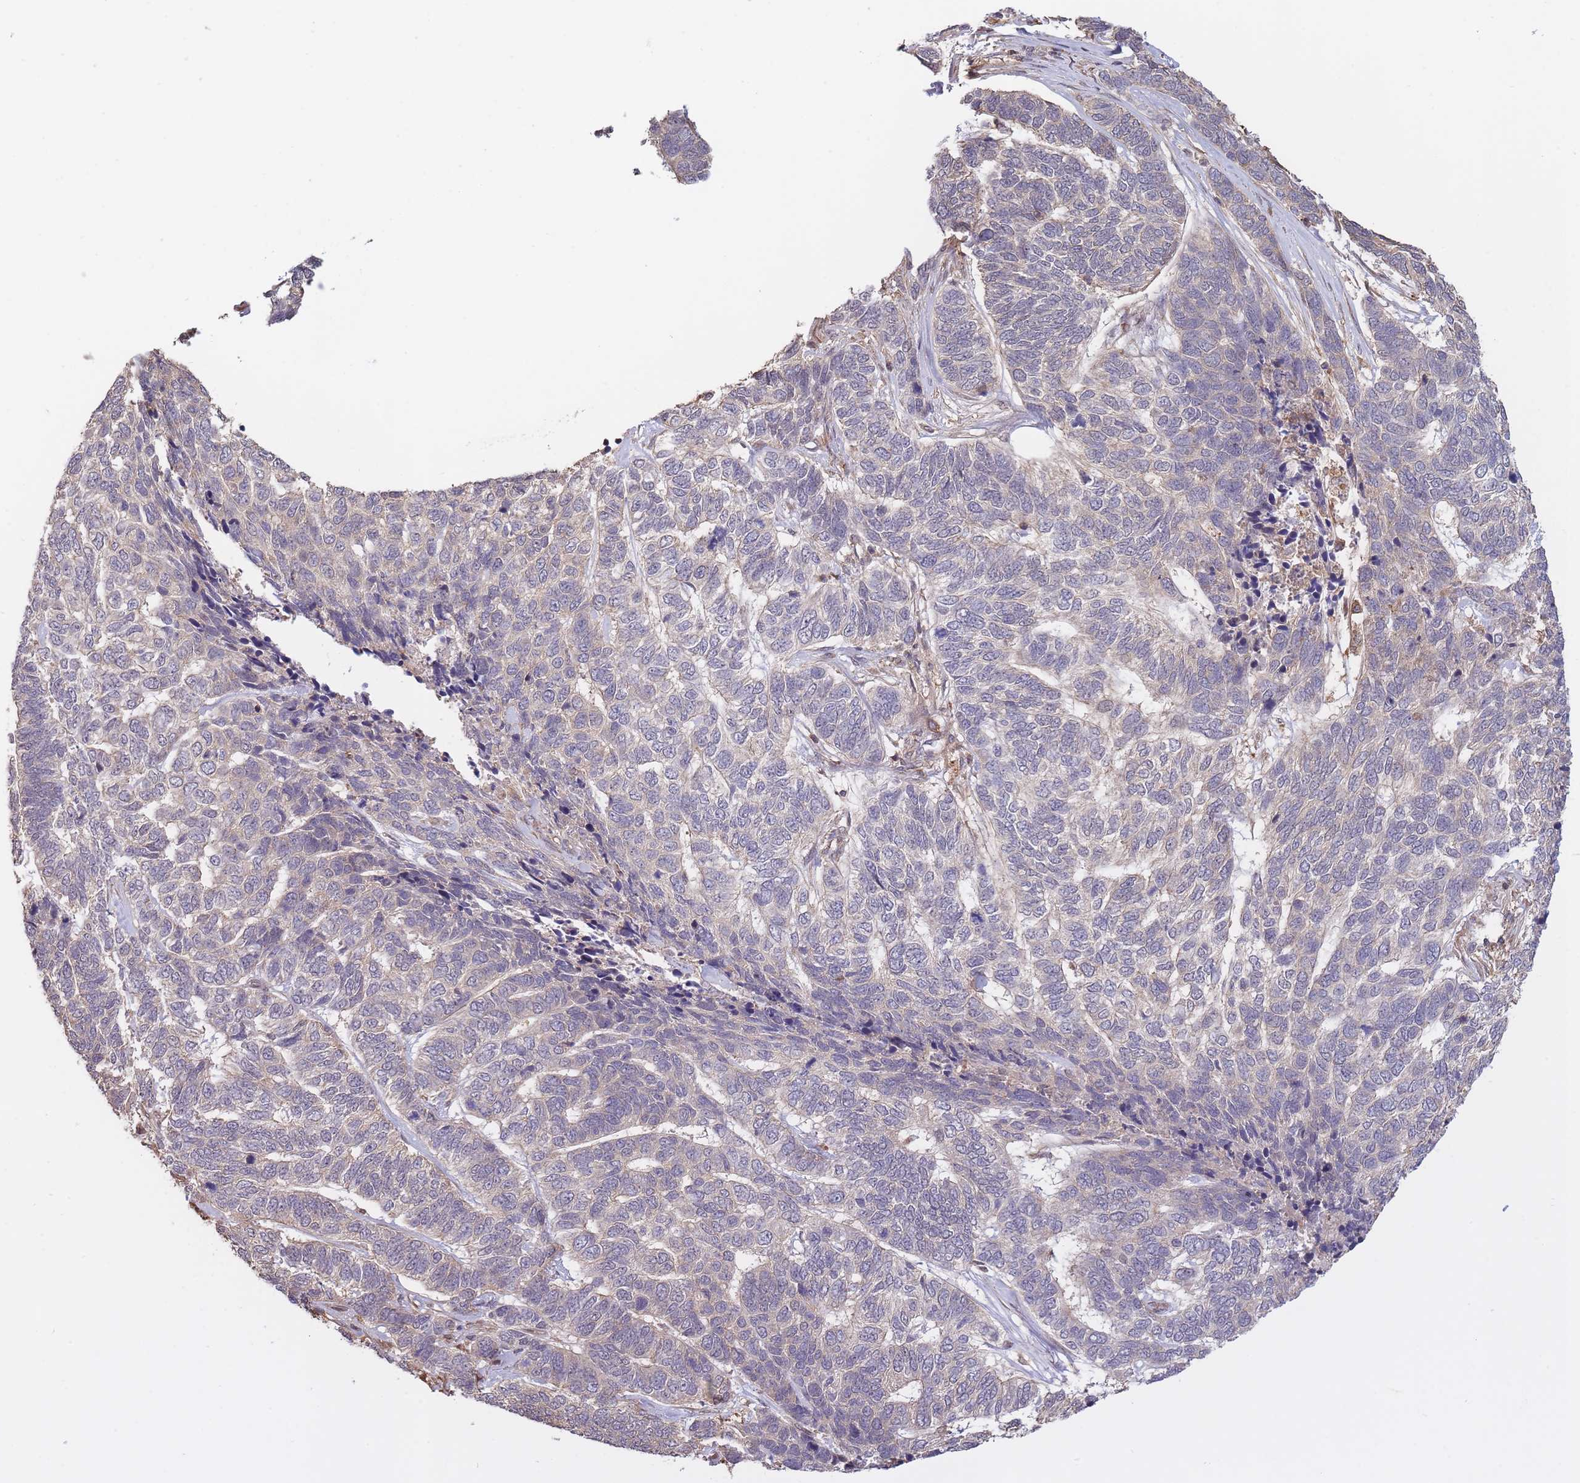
{"staining": {"intensity": "negative", "quantity": "none", "location": "none"}, "tissue": "skin cancer", "cell_type": "Tumor cells", "image_type": "cancer", "snomed": [{"axis": "morphology", "description": "Basal cell carcinoma"}, {"axis": "topography", "description": "Skin"}], "caption": "Immunohistochemistry (IHC) histopathology image of skin cancer (basal cell carcinoma) stained for a protein (brown), which demonstrates no positivity in tumor cells.", "gene": "ZNF304", "patient": {"sex": "female", "age": 65}}